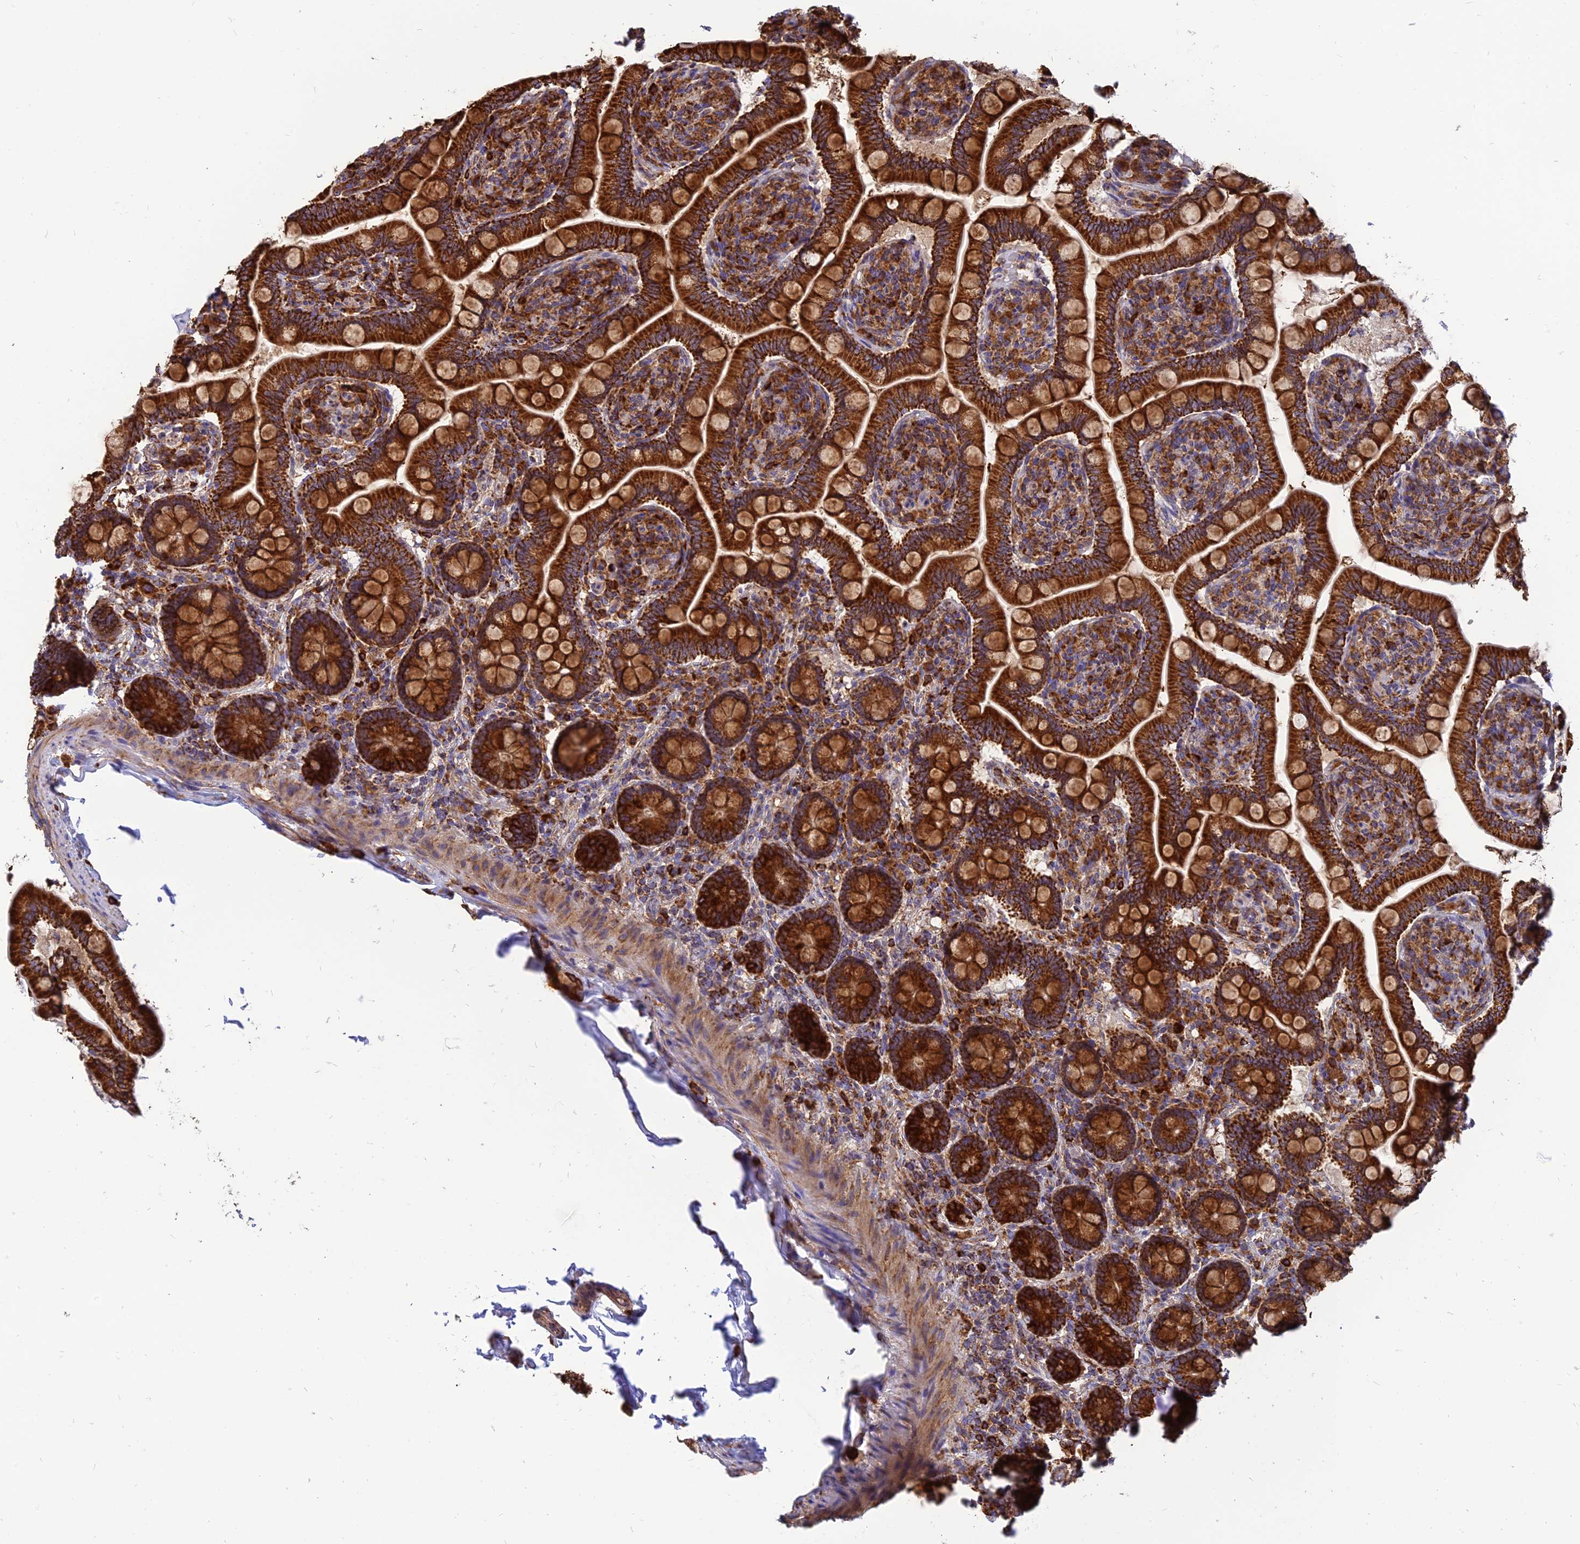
{"staining": {"intensity": "strong", "quantity": ">75%", "location": "cytoplasmic/membranous"}, "tissue": "small intestine", "cell_type": "Glandular cells", "image_type": "normal", "snomed": [{"axis": "morphology", "description": "Normal tissue, NOS"}, {"axis": "topography", "description": "Small intestine"}], "caption": "Immunohistochemical staining of benign small intestine shows high levels of strong cytoplasmic/membranous expression in about >75% of glandular cells.", "gene": "THUMPD2", "patient": {"sex": "female", "age": 64}}